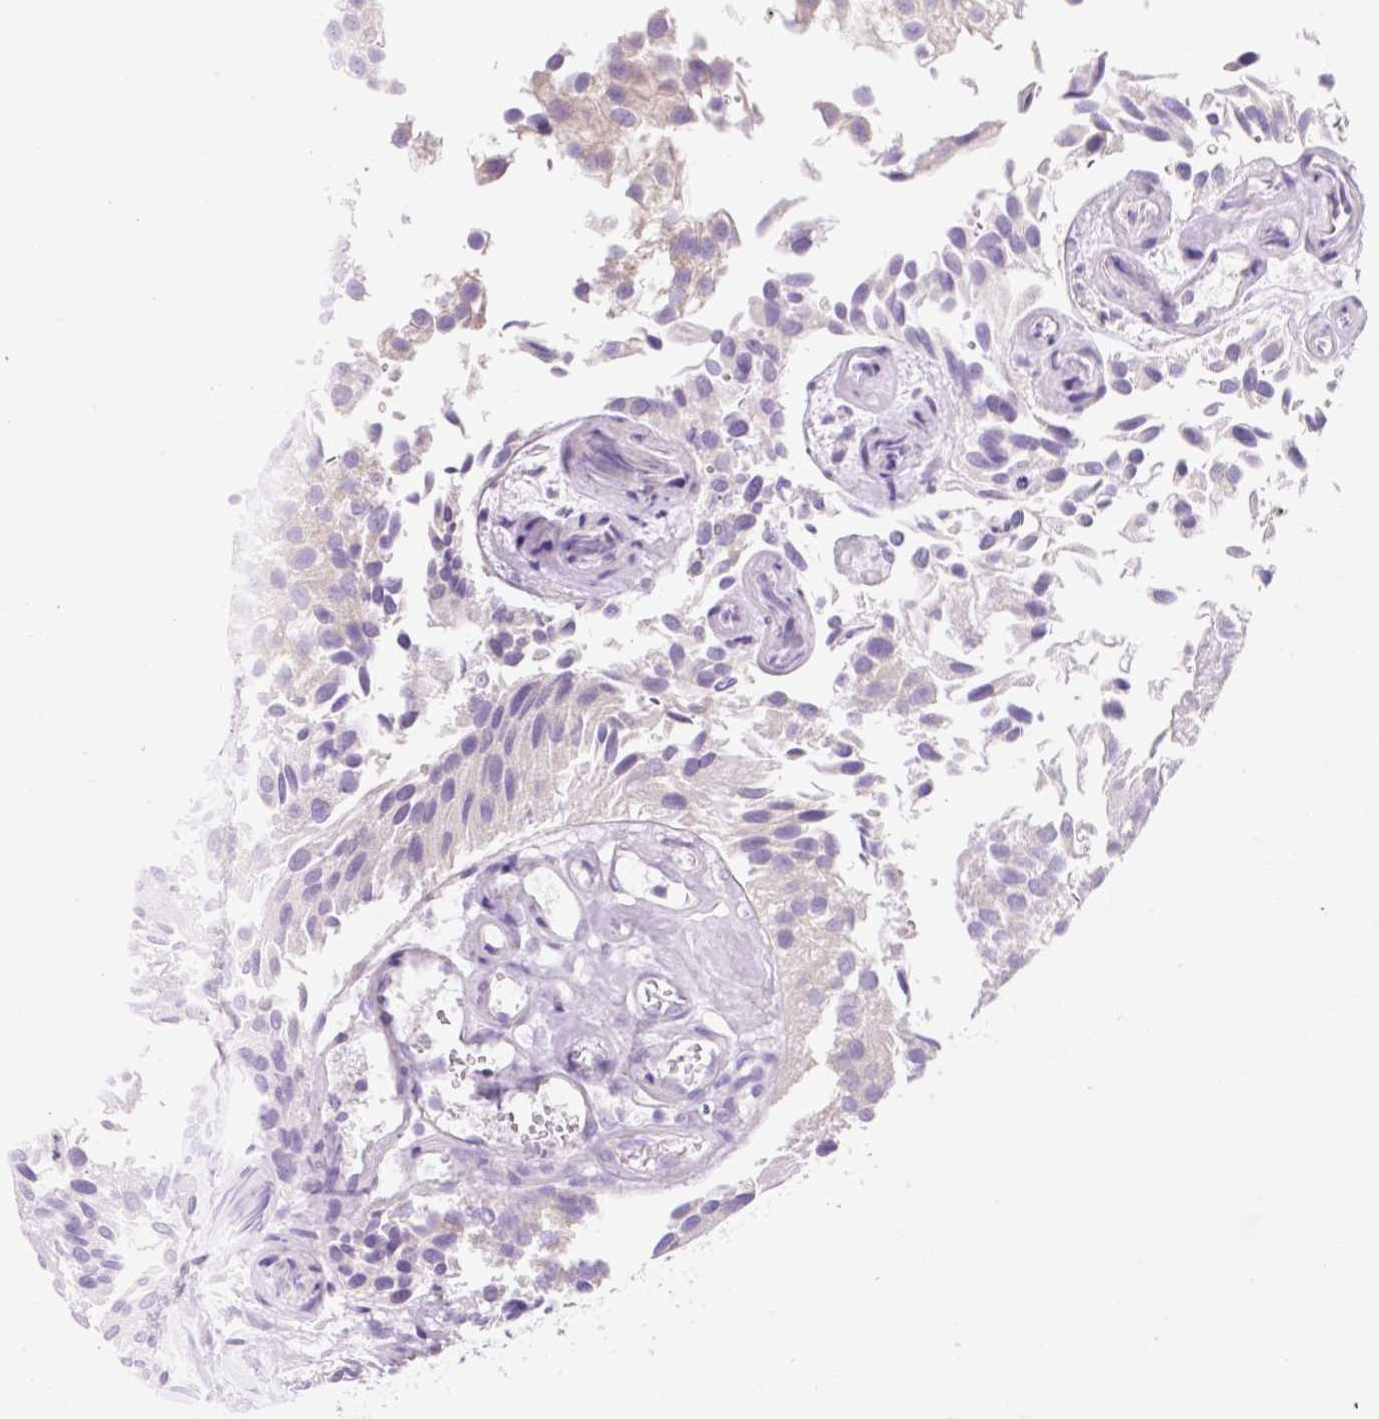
{"staining": {"intensity": "negative", "quantity": "none", "location": "none"}, "tissue": "urothelial cancer", "cell_type": "Tumor cells", "image_type": "cancer", "snomed": [{"axis": "morphology", "description": "Urothelial carcinoma, NOS"}, {"axis": "topography", "description": "Urinary bladder"}], "caption": "The image reveals no staining of tumor cells in transitional cell carcinoma.", "gene": "CELF6", "patient": {"sex": "male", "age": 87}}